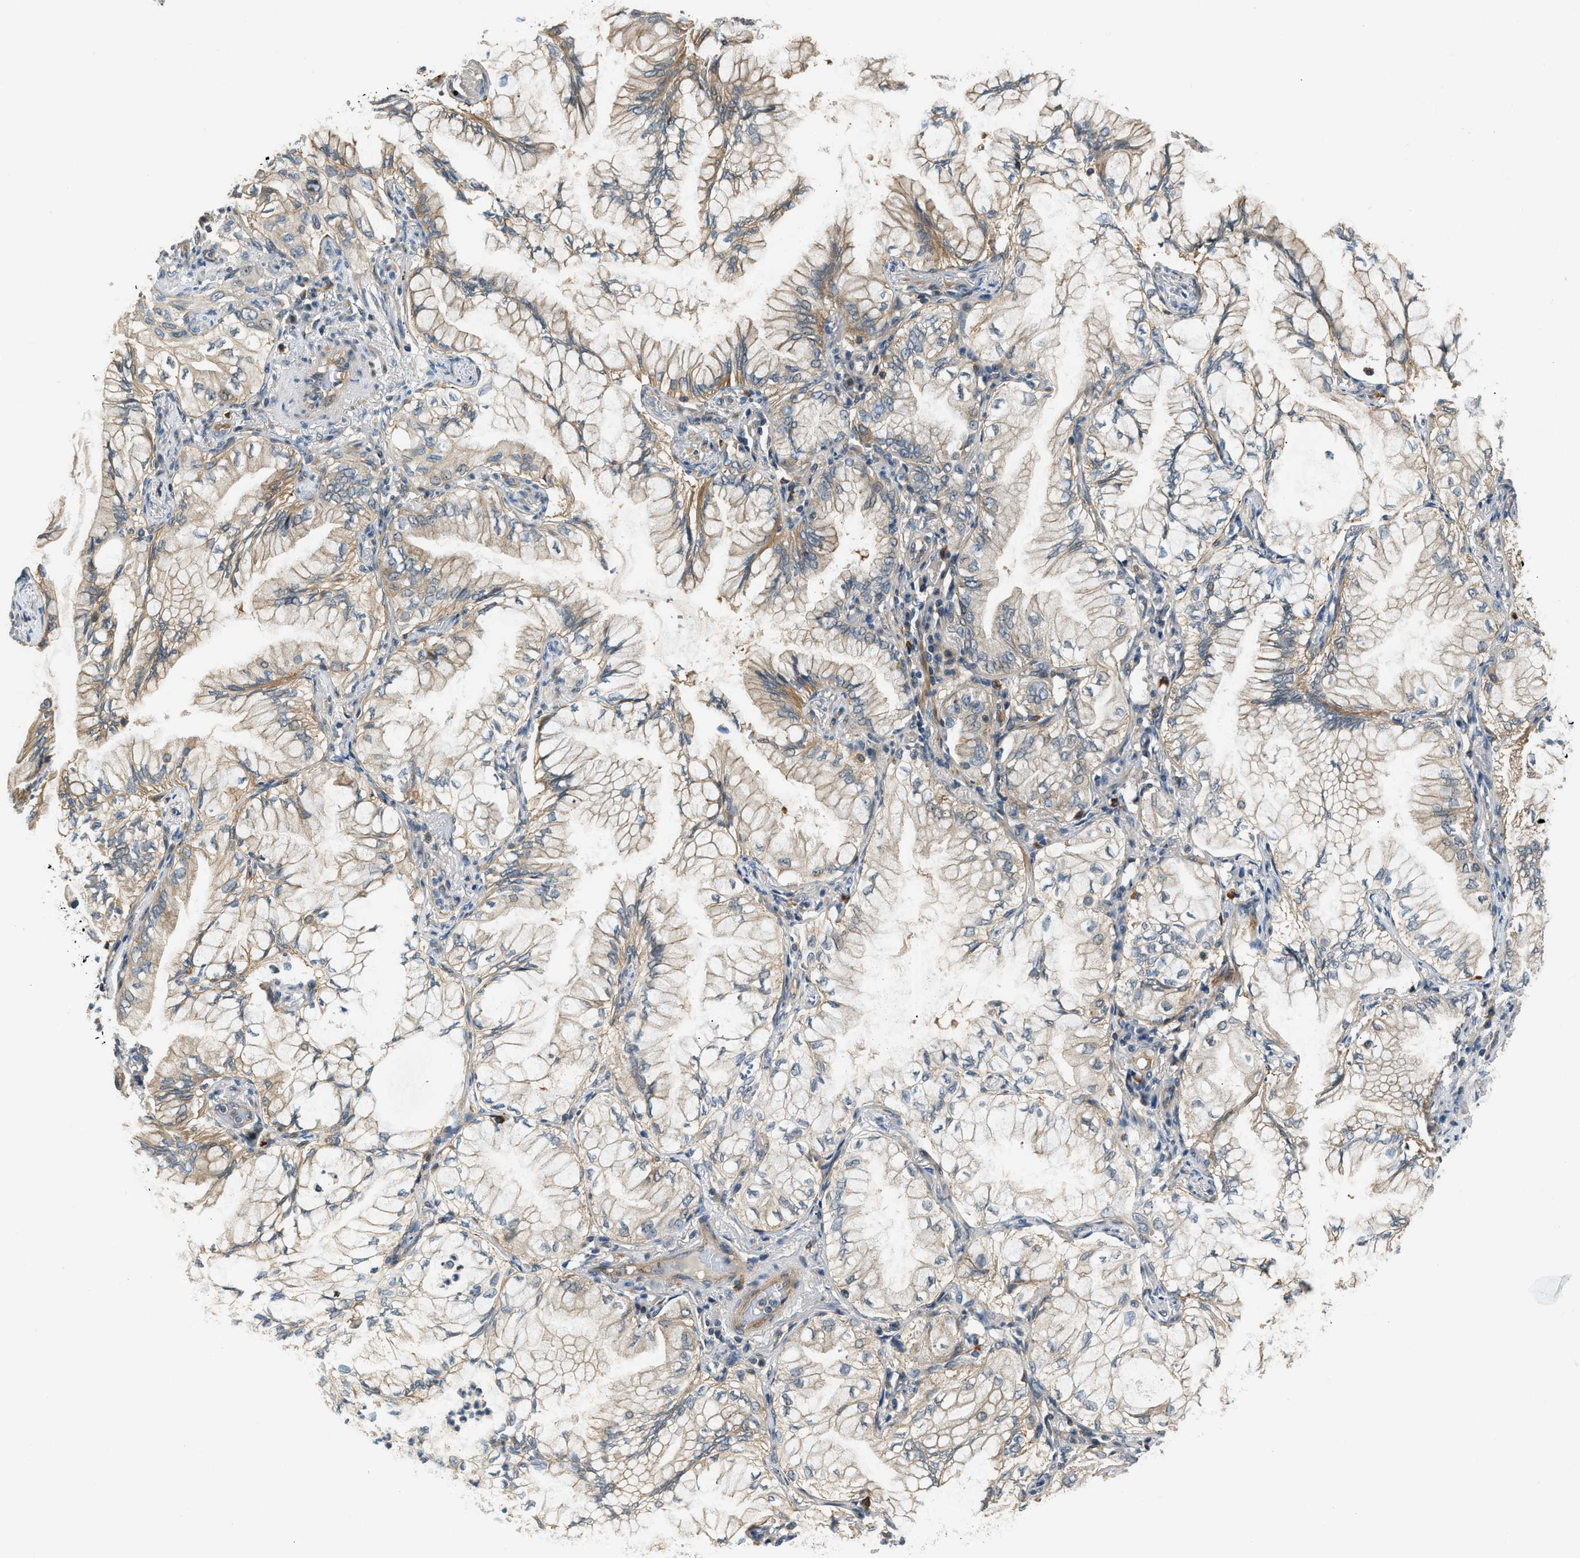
{"staining": {"intensity": "weak", "quantity": "25%-75%", "location": "cytoplasmic/membranous"}, "tissue": "lung cancer", "cell_type": "Tumor cells", "image_type": "cancer", "snomed": [{"axis": "morphology", "description": "Adenocarcinoma, NOS"}, {"axis": "topography", "description": "Lung"}], "caption": "Protein expression by immunohistochemistry displays weak cytoplasmic/membranous staining in about 25%-75% of tumor cells in lung cancer. The staining is performed using DAB brown chromogen to label protein expression. The nuclei are counter-stained blue using hematoxylin.", "gene": "CBLB", "patient": {"sex": "female", "age": 70}}